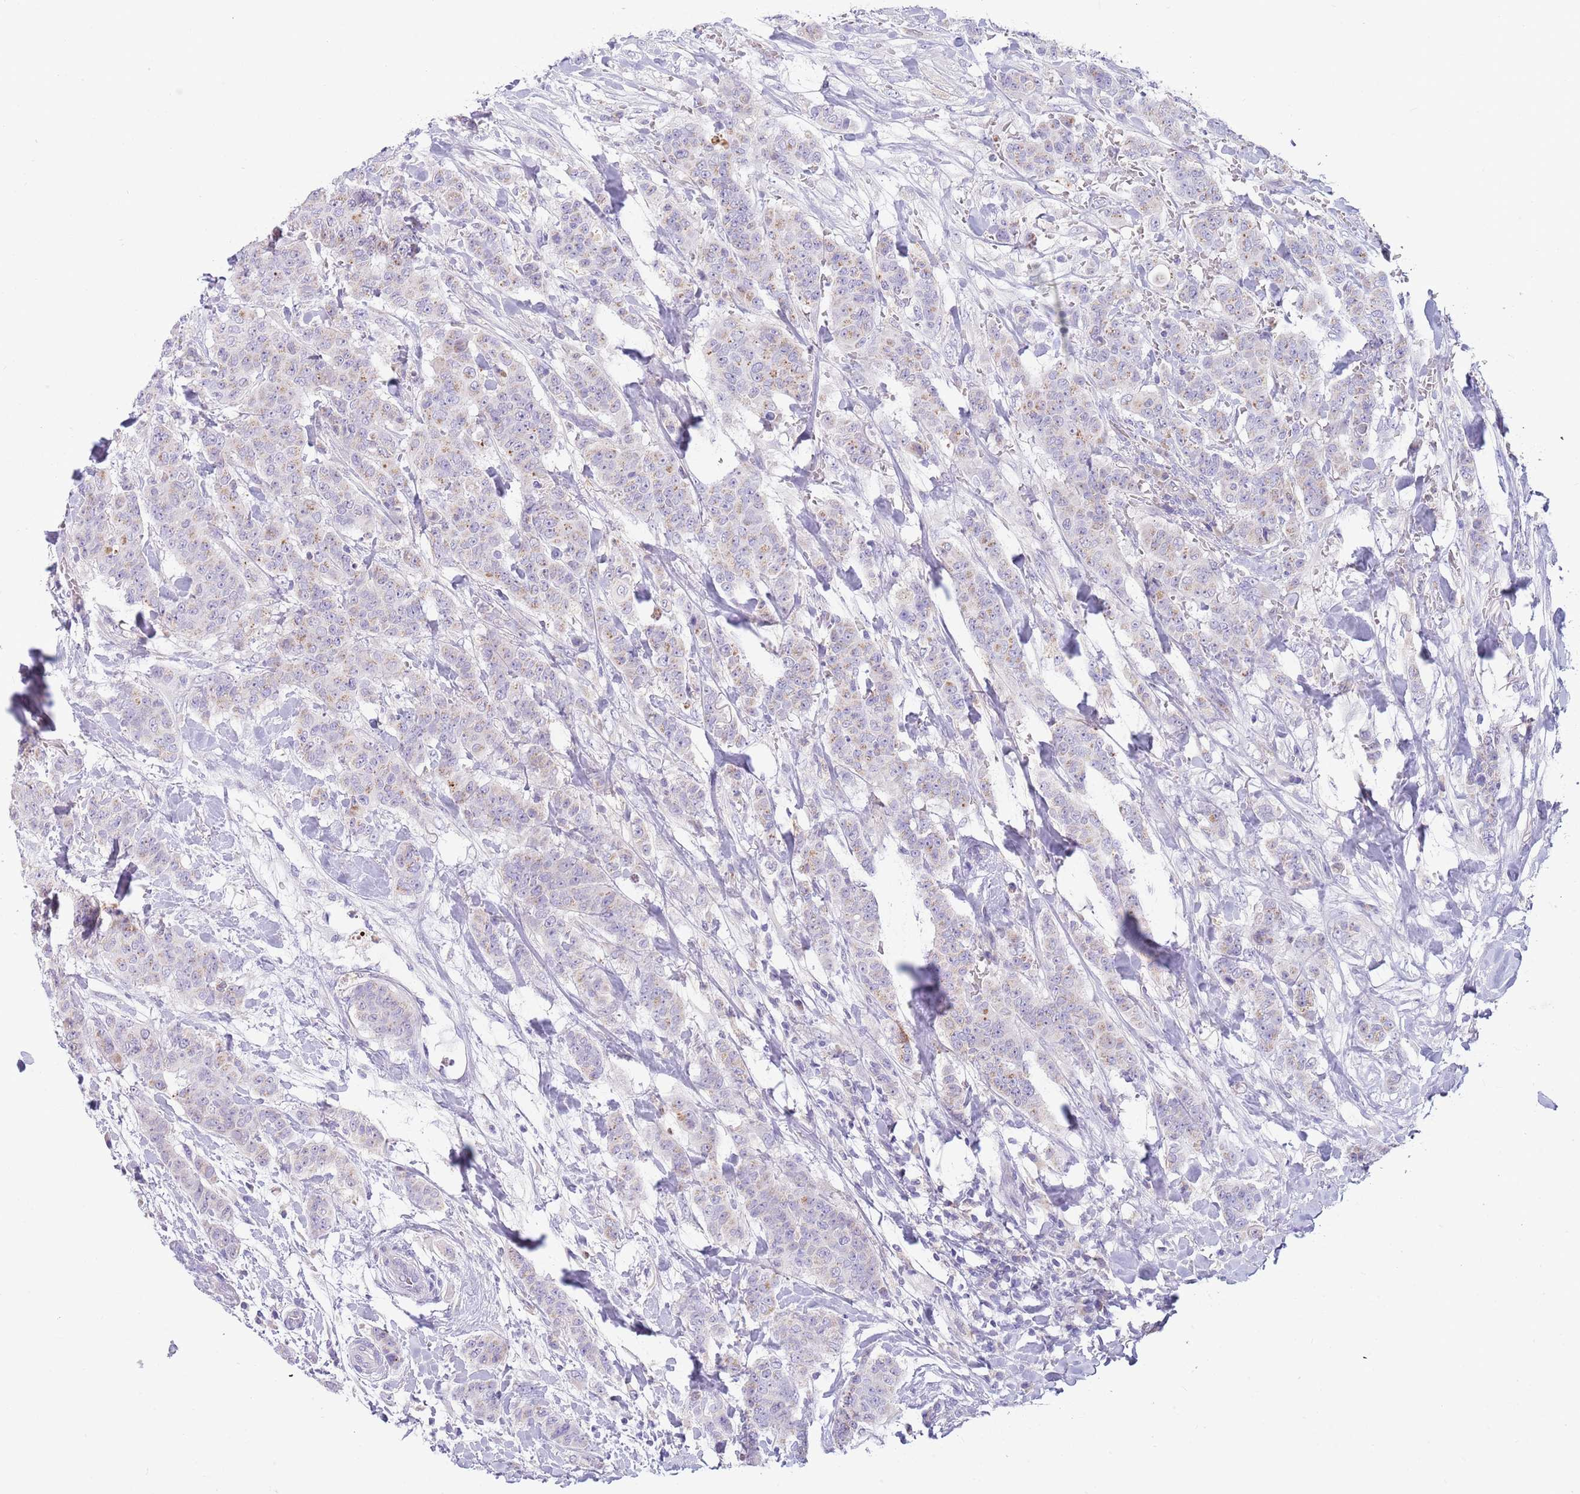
{"staining": {"intensity": "negative", "quantity": "none", "location": "none"}, "tissue": "breast cancer", "cell_type": "Tumor cells", "image_type": "cancer", "snomed": [{"axis": "morphology", "description": "Duct carcinoma"}, {"axis": "topography", "description": "Breast"}], "caption": "Immunohistochemistry photomicrograph of human breast cancer stained for a protein (brown), which reveals no staining in tumor cells.", "gene": "DDHD1", "patient": {"sex": "female", "age": 40}}